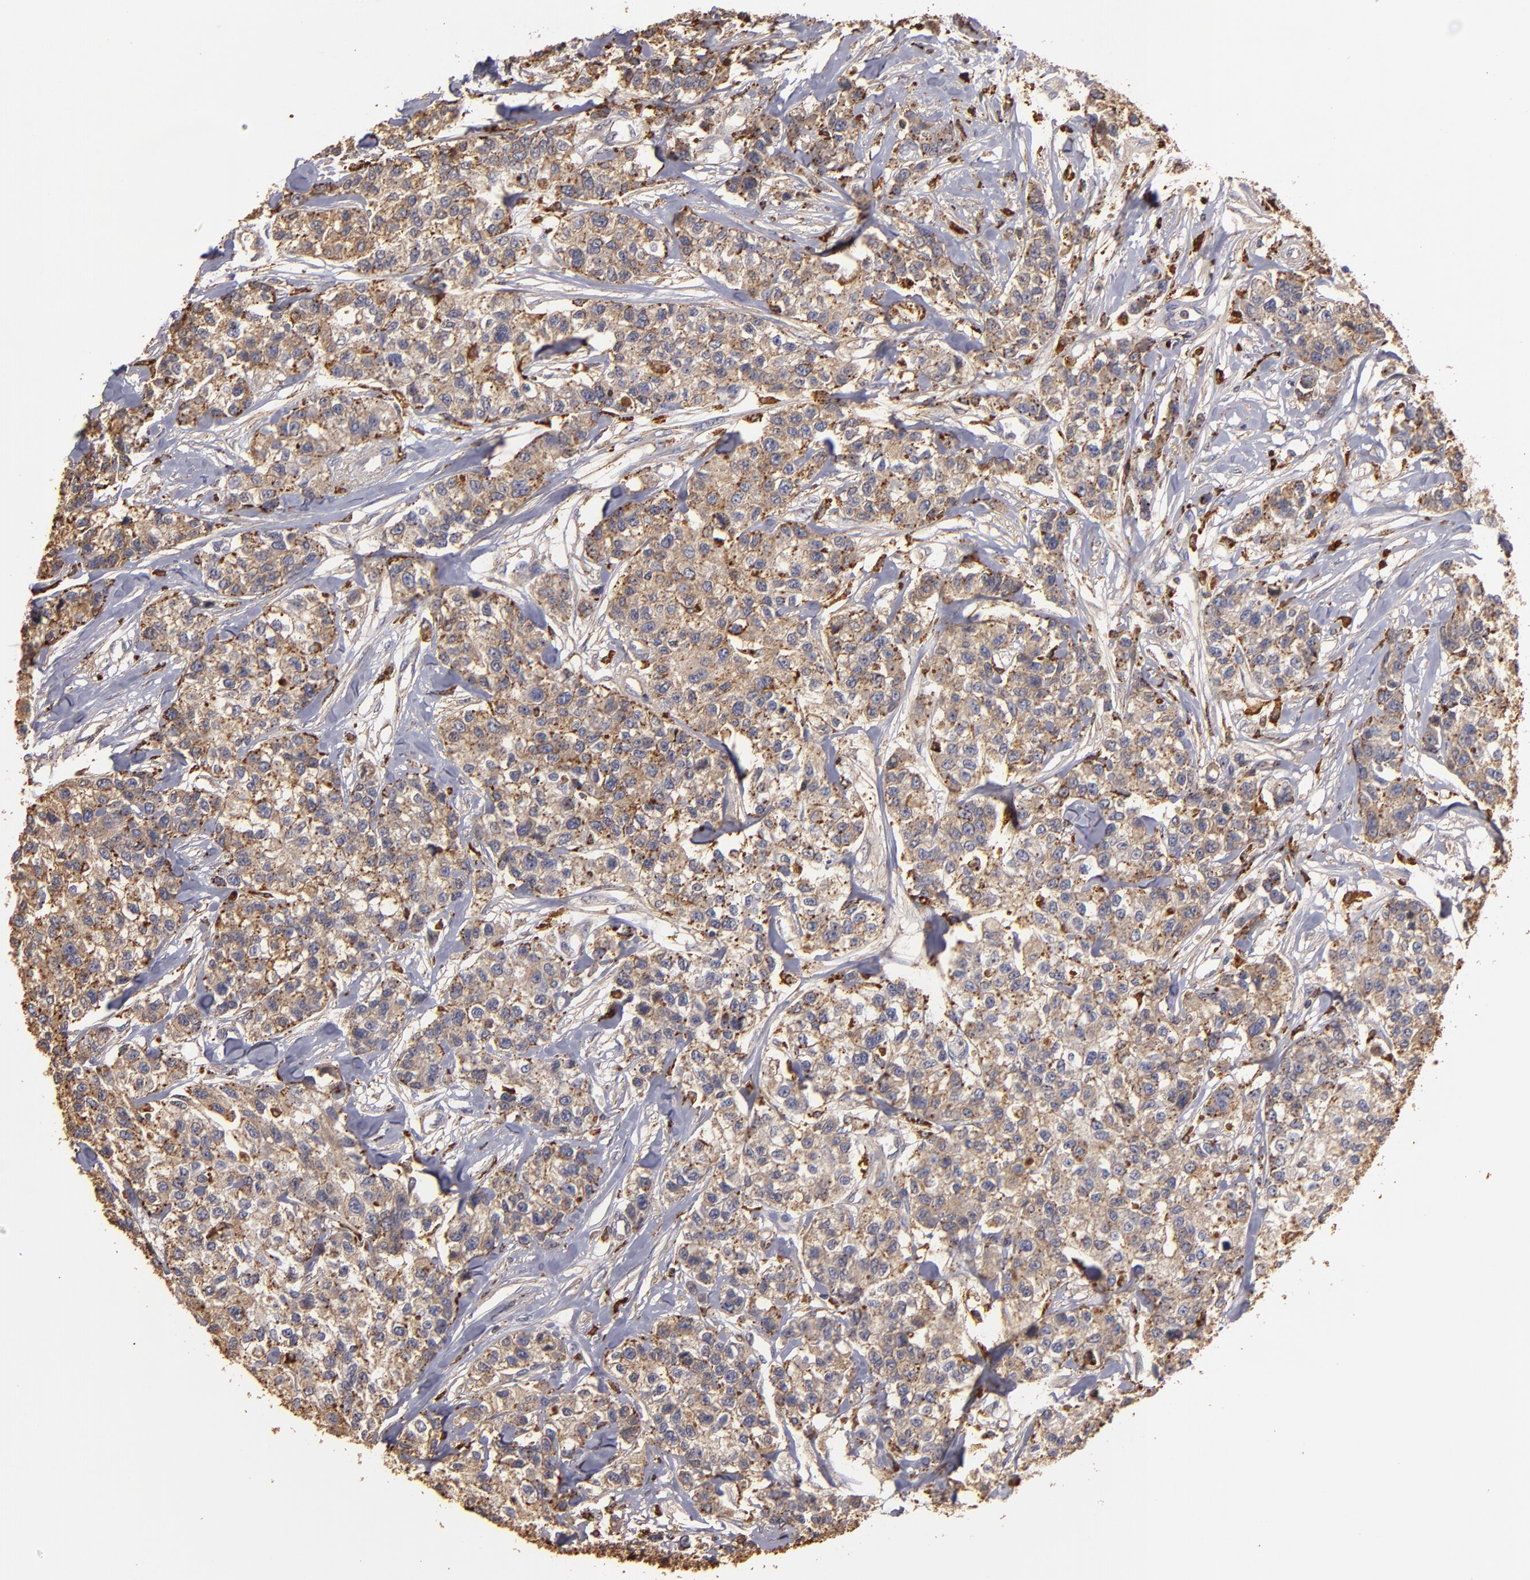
{"staining": {"intensity": "strong", "quantity": ">75%", "location": "cytoplasmic/membranous"}, "tissue": "breast cancer", "cell_type": "Tumor cells", "image_type": "cancer", "snomed": [{"axis": "morphology", "description": "Duct carcinoma"}, {"axis": "topography", "description": "Breast"}], "caption": "About >75% of tumor cells in human infiltrating ductal carcinoma (breast) show strong cytoplasmic/membranous protein expression as visualized by brown immunohistochemical staining.", "gene": "TRAF1", "patient": {"sex": "female", "age": 51}}